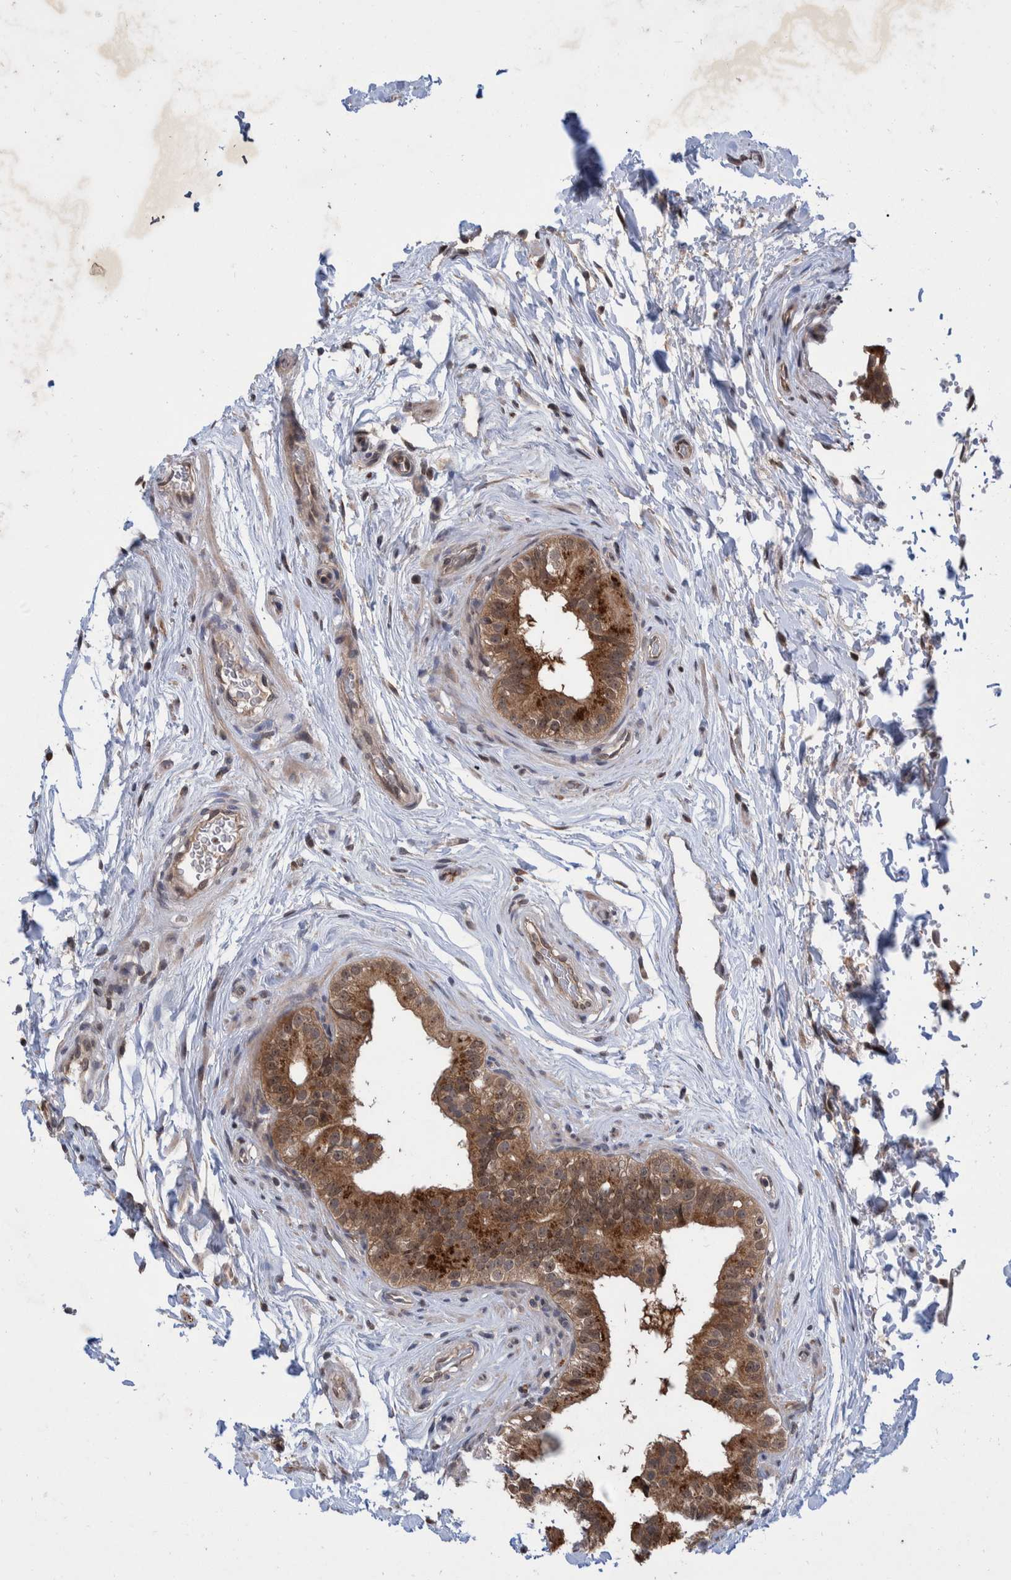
{"staining": {"intensity": "moderate", "quantity": ">75%", "location": "cytoplasmic/membranous,nuclear"}, "tissue": "epididymis", "cell_type": "Glandular cells", "image_type": "normal", "snomed": [{"axis": "morphology", "description": "Normal tissue, NOS"}, {"axis": "topography", "description": "Testis"}, {"axis": "topography", "description": "Epididymis"}], "caption": "Protein analysis of benign epididymis exhibits moderate cytoplasmic/membranous,nuclear expression in about >75% of glandular cells.", "gene": "PLPBP", "patient": {"sex": "male", "age": 36}}